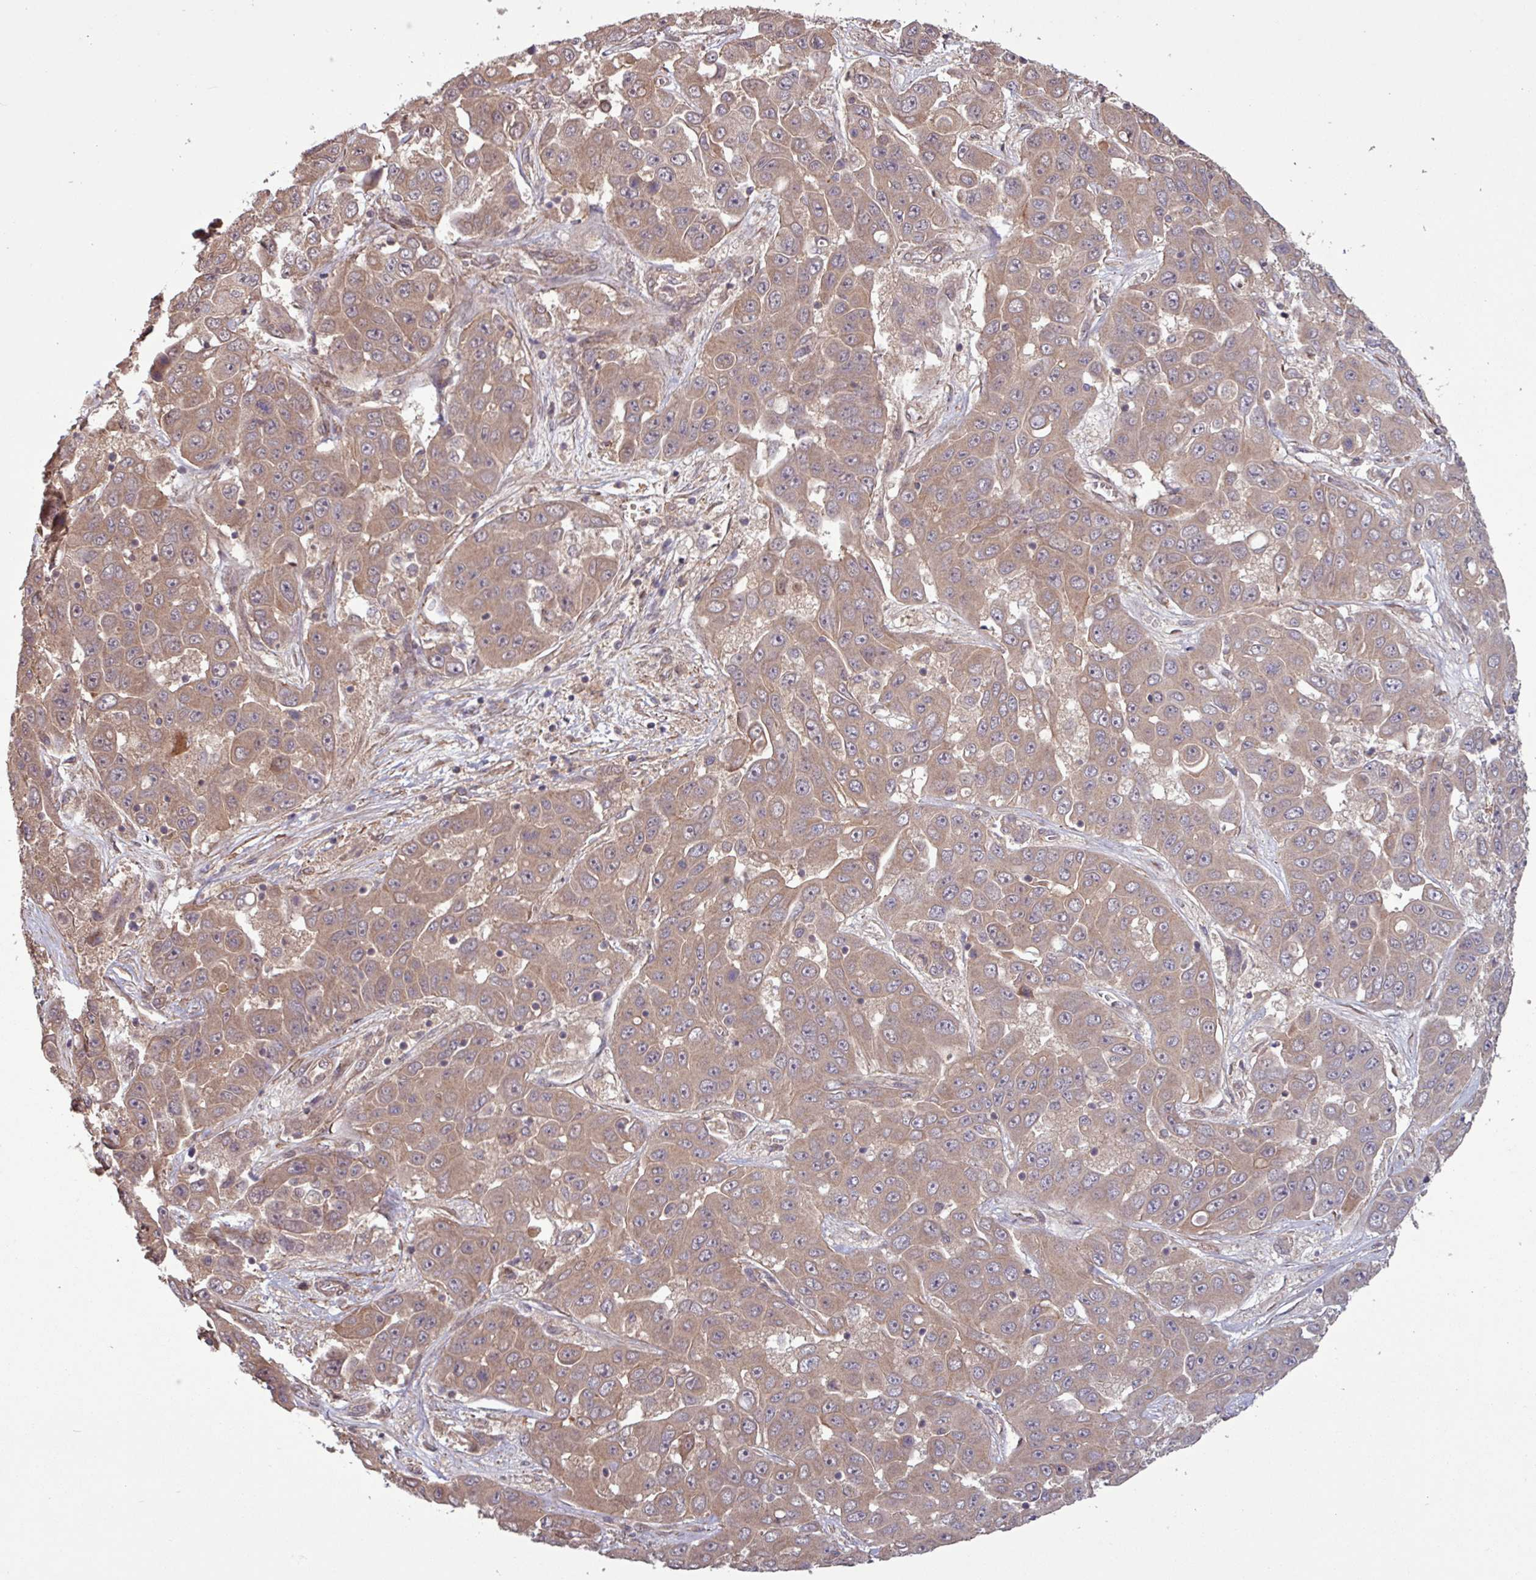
{"staining": {"intensity": "moderate", "quantity": ">75%", "location": "cytoplasmic/membranous"}, "tissue": "liver cancer", "cell_type": "Tumor cells", "image_type": "cancer", "snomed": [{"axis": "morphology", "description": "Cholangiocarcinoma"}, {"axis": "topography", "description": "Liver"}], "caption": "The histopathology image demonstrates a brown stain indicating the presence of a protein in the cytoplasmic/membranous of tumor cells in liver cancer (cholangiocarcinoma).", "gene": "TRABD2A", "patient": {"sex": "female", "age": 52}}